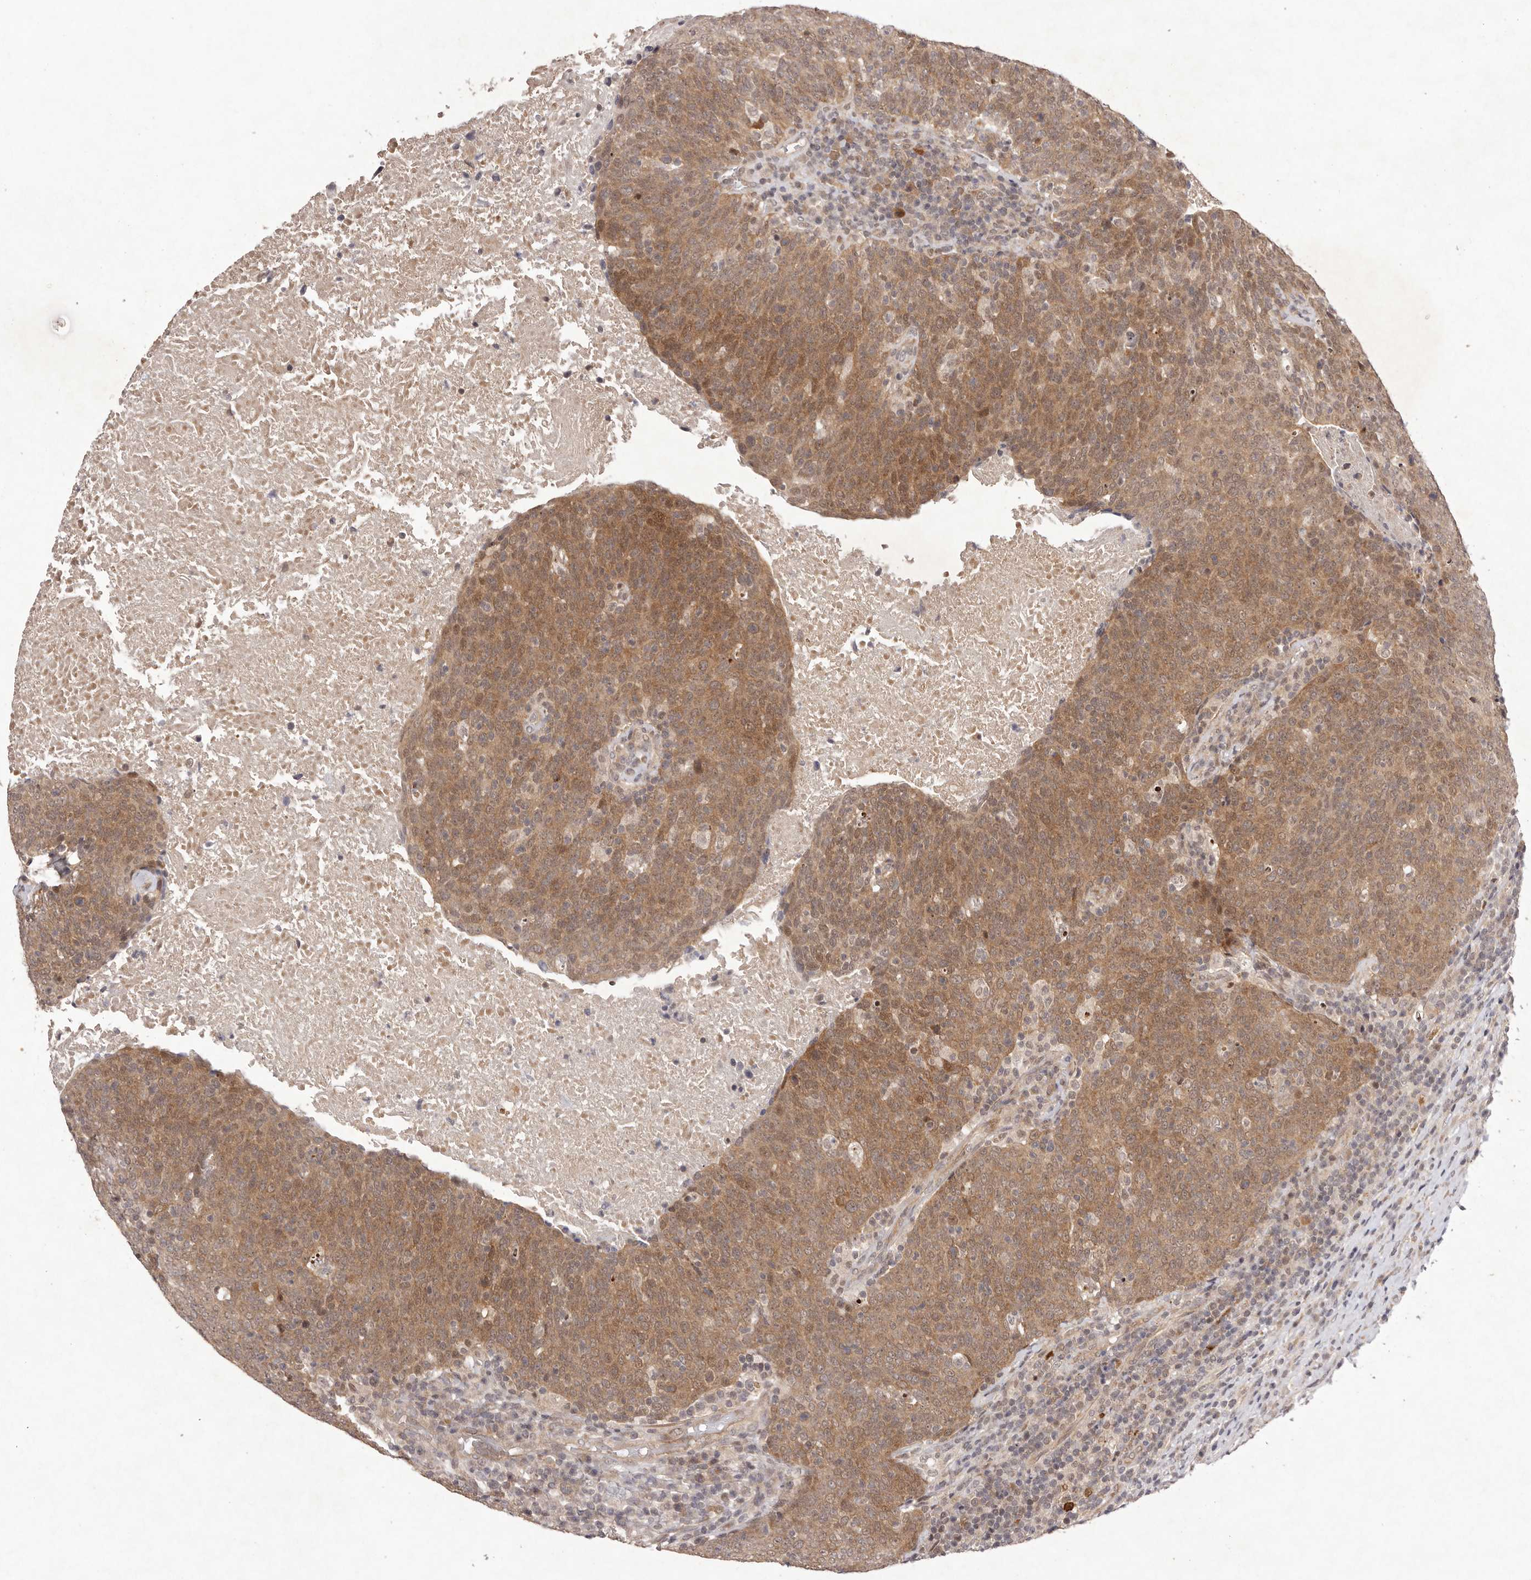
{"staining": {"intensity": "moderate", "quantity": ">75%", "location": "cytoplasmic/membranous,nuclear"}, "tissue": "head and neck cancer", "cell_type": "Tumor cells", "image_type": "cancer", "snomed": [{"axis": "morphology", "description": "Squamous cell carcinoma, NOS"}, {"axis": "morphology", "description": "Squamous cell carcinoma, metastatic, NOS"}, {"axis": "topography", "description": "Lymph node"}, {"axis": "topography", "description": "Head-Neck"}], "caption": "An immunohistochemistry (IHC) micrograph of tumor tissue is shown. Protein staining in brown labels moderate cytoplasmic/membranous and nuclear positivity in head and neck squamous cell carcinoma within tumor cells.", "gene": "BUD31", "patient": {"sex": "male", "age": 62}}